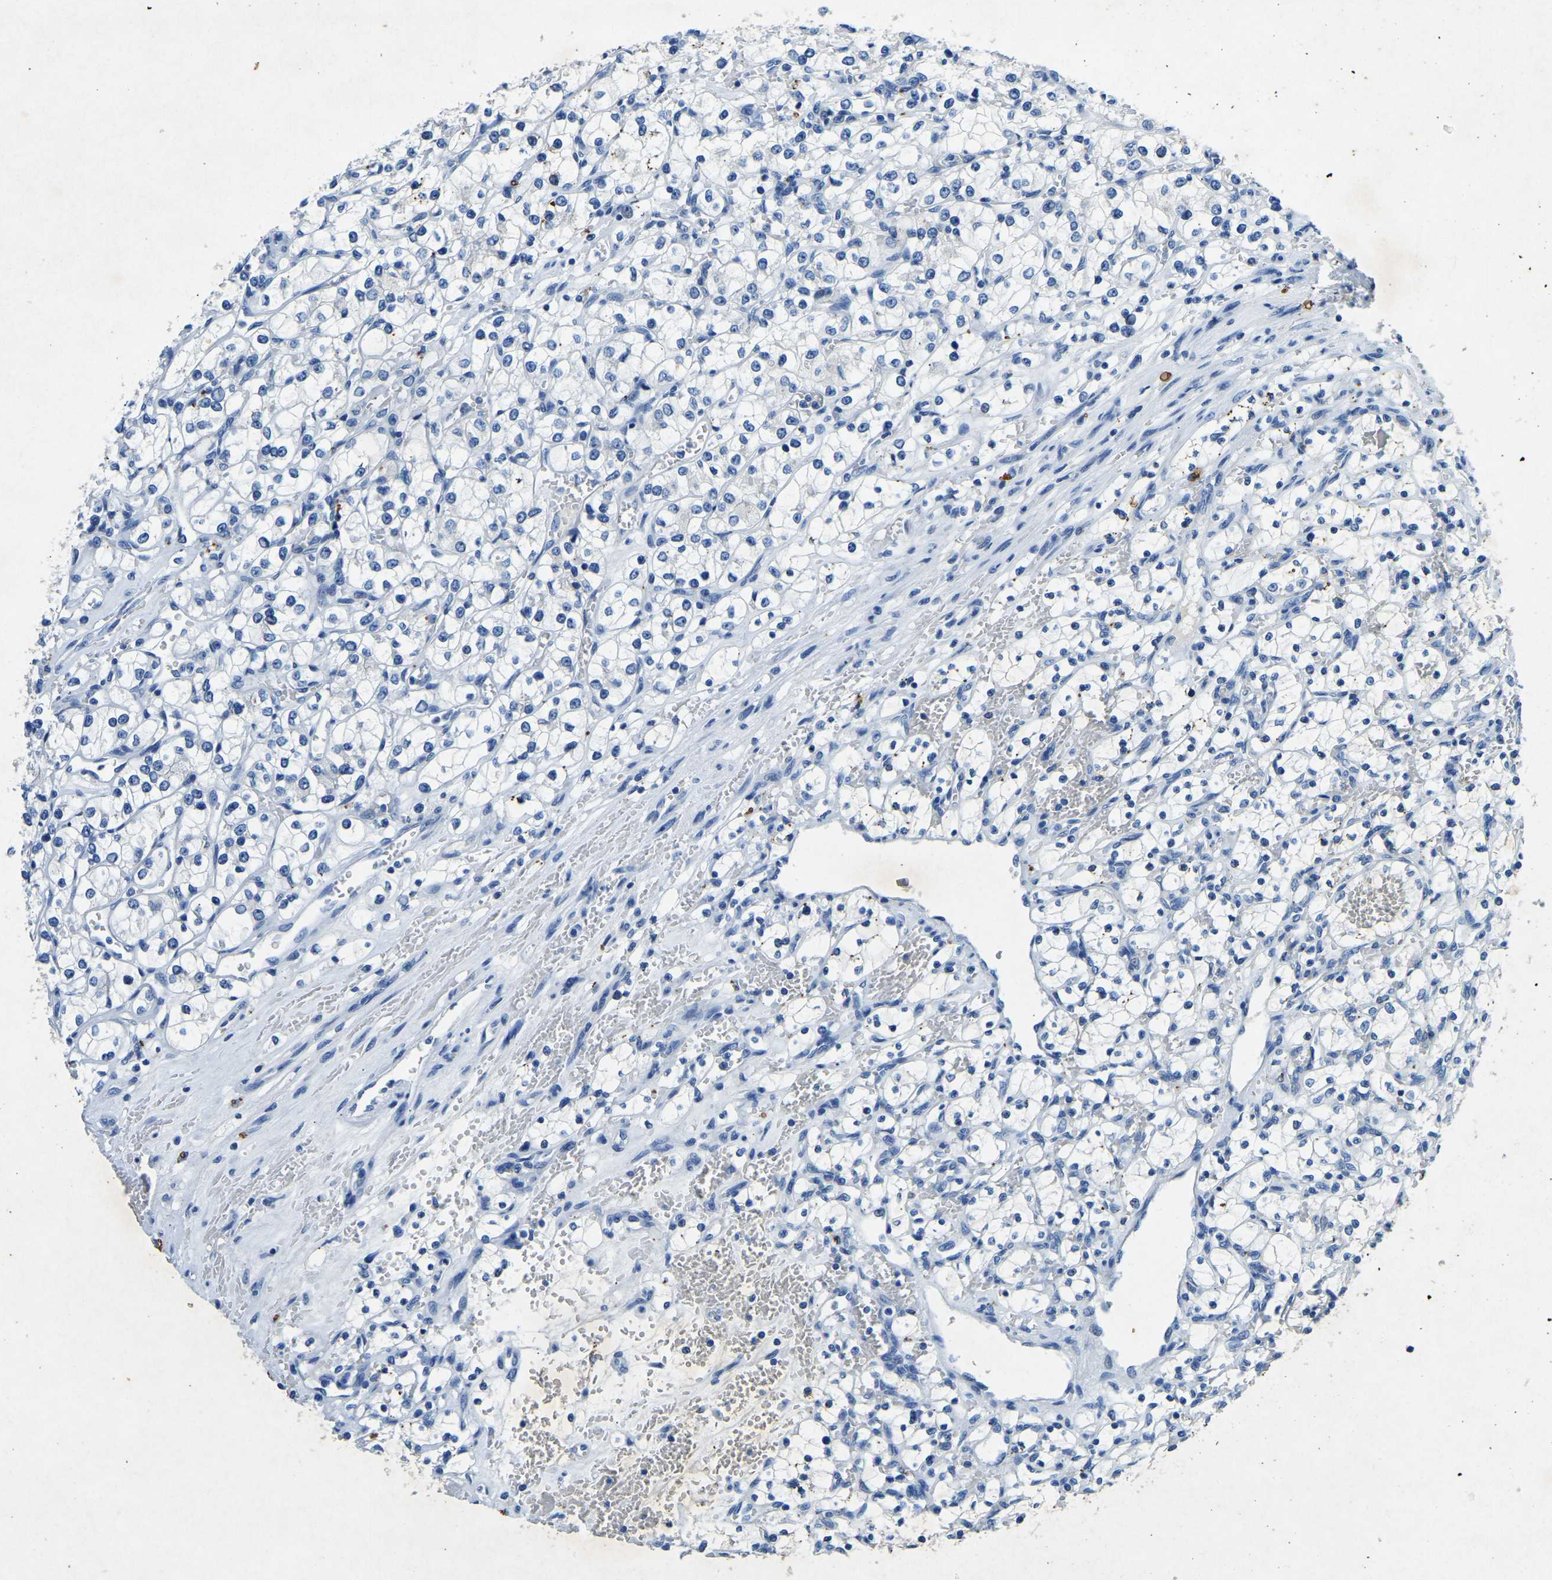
{"staining": {"intensity": "negative", "quantity": "none", "location": "none"}, "tissue": "renal cancer", "cell_type": "Tumor cells", "image_type": "cancer", "snomed": [{"axis": "morphology", "description": "Adenocarcinoma, NOS"}, {"axis": "topography", "description": "Kidney"}], "caption": "A high-resolution photomicrograph shows IHC staining of renal adenocarcinoma, which reveals no significant positivity in tumor cells. Nuclei are stained in blue.", "gene": "UBN2", "patient": {"sex": "female", "age": 69}}